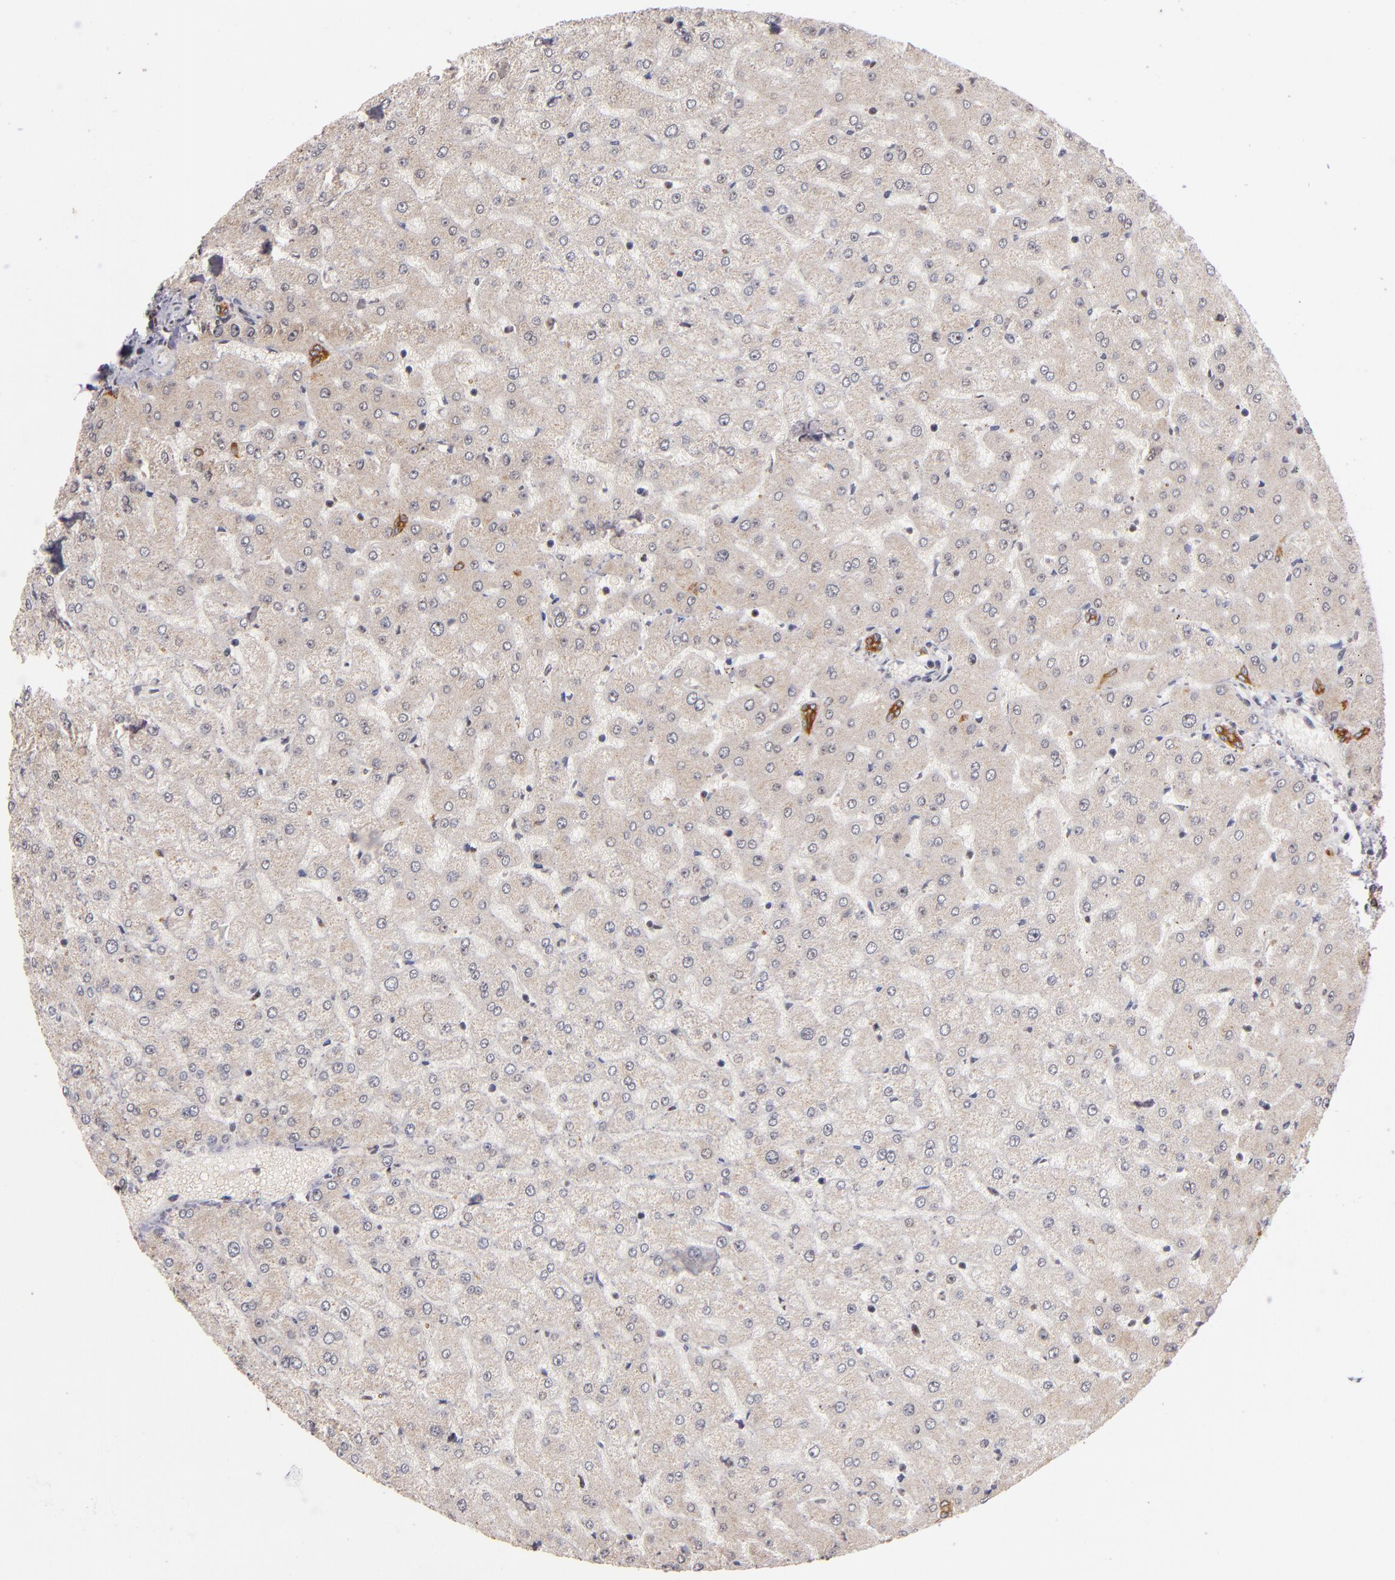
{"staining": {"intensity": "moderate", "quantity": ">75%", "location": "cytoplasmic/membranous"}, "tissue": "liver", "cell_type": "Cholangiocytes", "image_type": "normal", "snomed": [{"axis": "morphology", "description": "Normal tissue, NOS"}, {"axis": "morphology", "description": "Fibrosis, NOS"}, {"axis": "topography", "description": "Liver"}], "caption": "A brown stain shows moderate cytoplasmic/membranous positivity of a protein in cholangiocytes of normal liver. The protein is stained brown, and the nuclei are stained in blue (DAB IHC with brightfield microscopy, high magnification).", "gene": "PCNX4", "patient": {"sex": "female", "age": 29}}